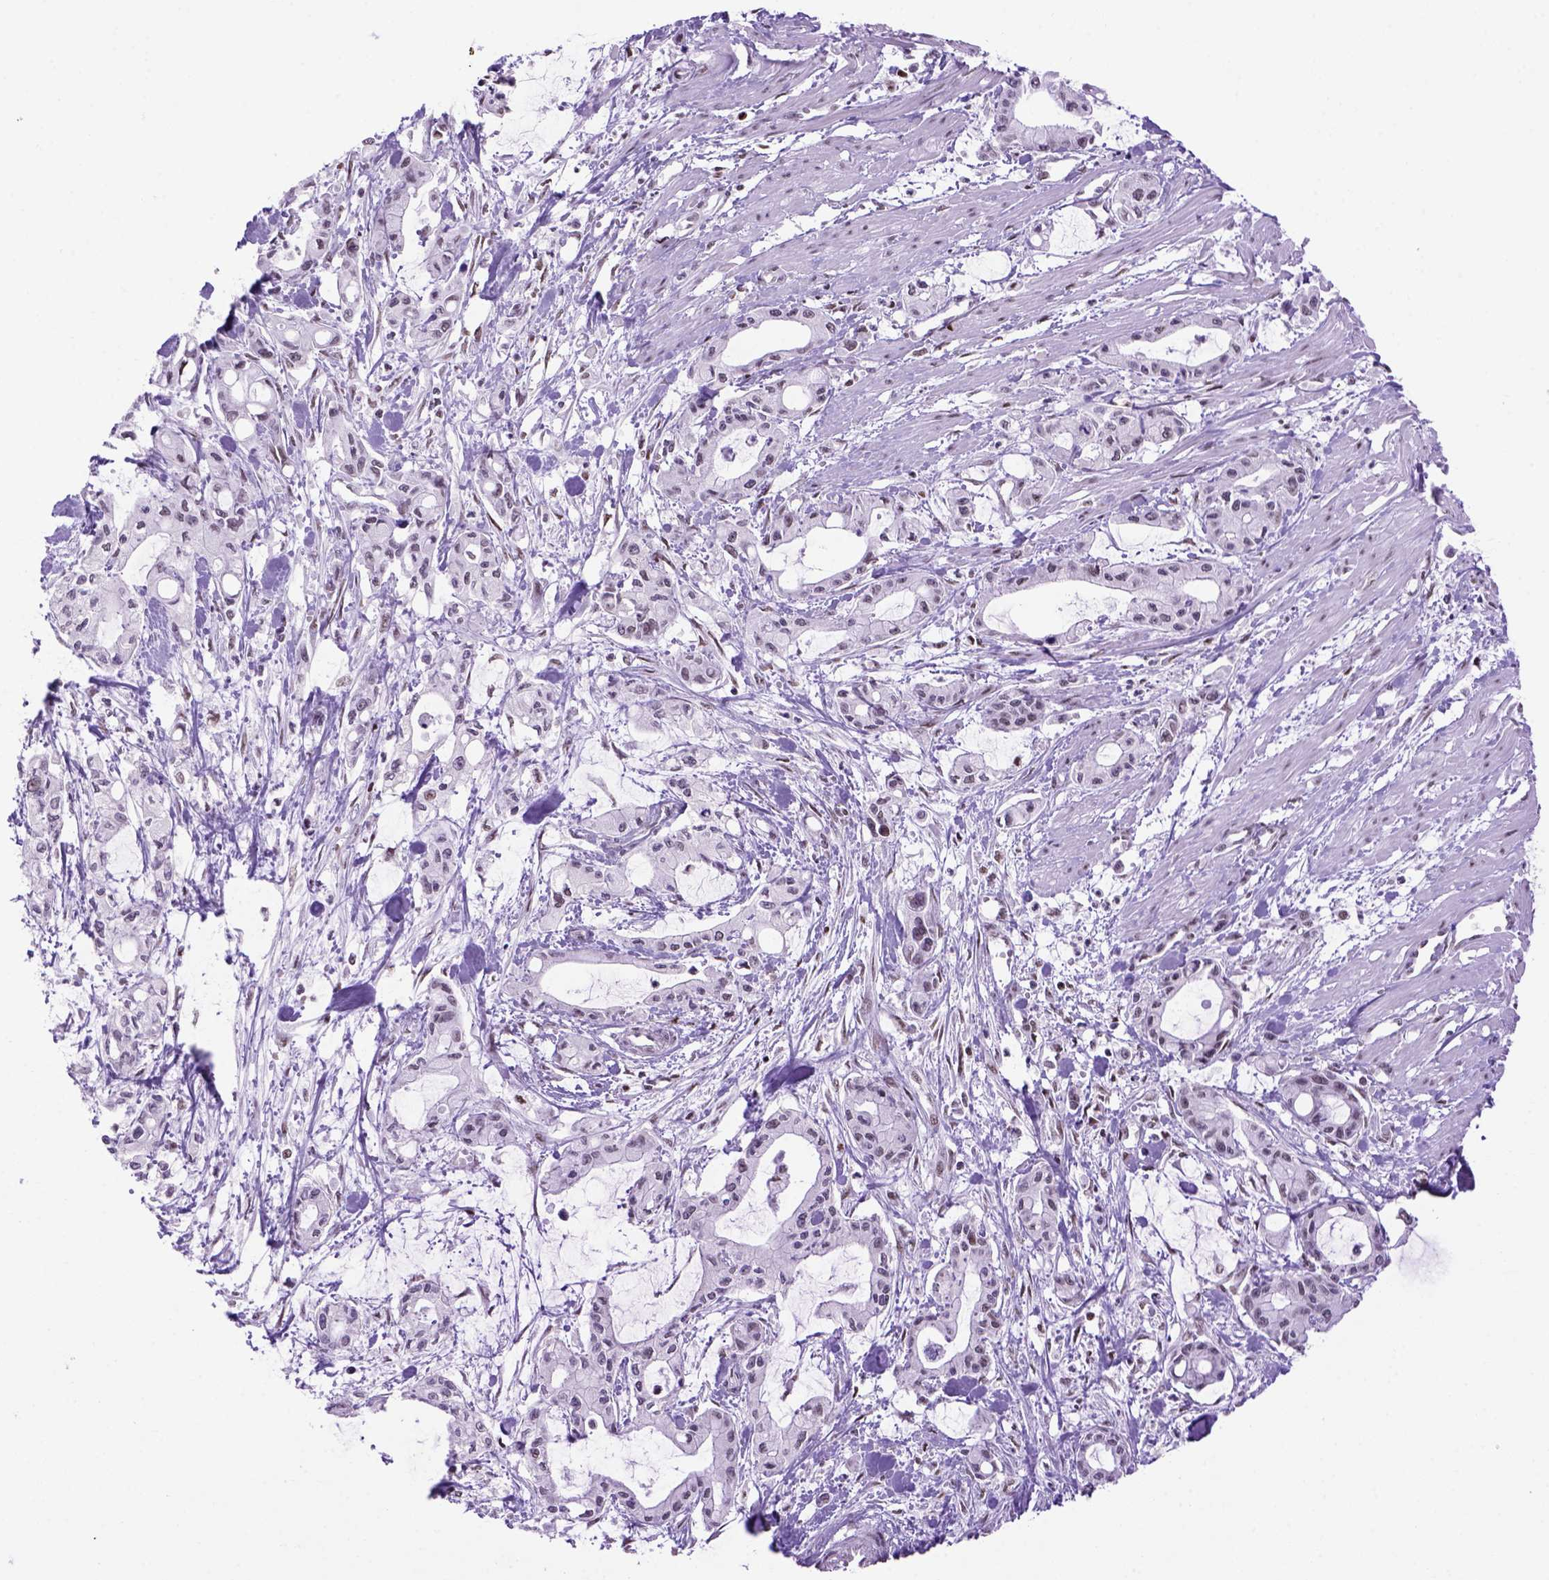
{"staining": {"intensity": "weak", "quantity": "<25%", "location": "nuclear"}, "tissue": "pancreatic cancer", "cell_type": "Tumor cells", "image_type": "cancer", "snomed": [{"axis": "morphology", "description": "Adenocarcinoma, NOS"}, {"axis": "topography", "description": "Pancreas"}], "caption": "DAB (3,3'-diaminobenzidine) immunohistochemical staining of human pancreatic cancer shows no significant expression in tumor cells. (Brightfield microscopy of DAB (3,3'-diaminobenzidine) immunohistochemistry (IHC) at high magnification).", "gene": "TBPL1", "patient": {"sex": "male", "age": 48}}